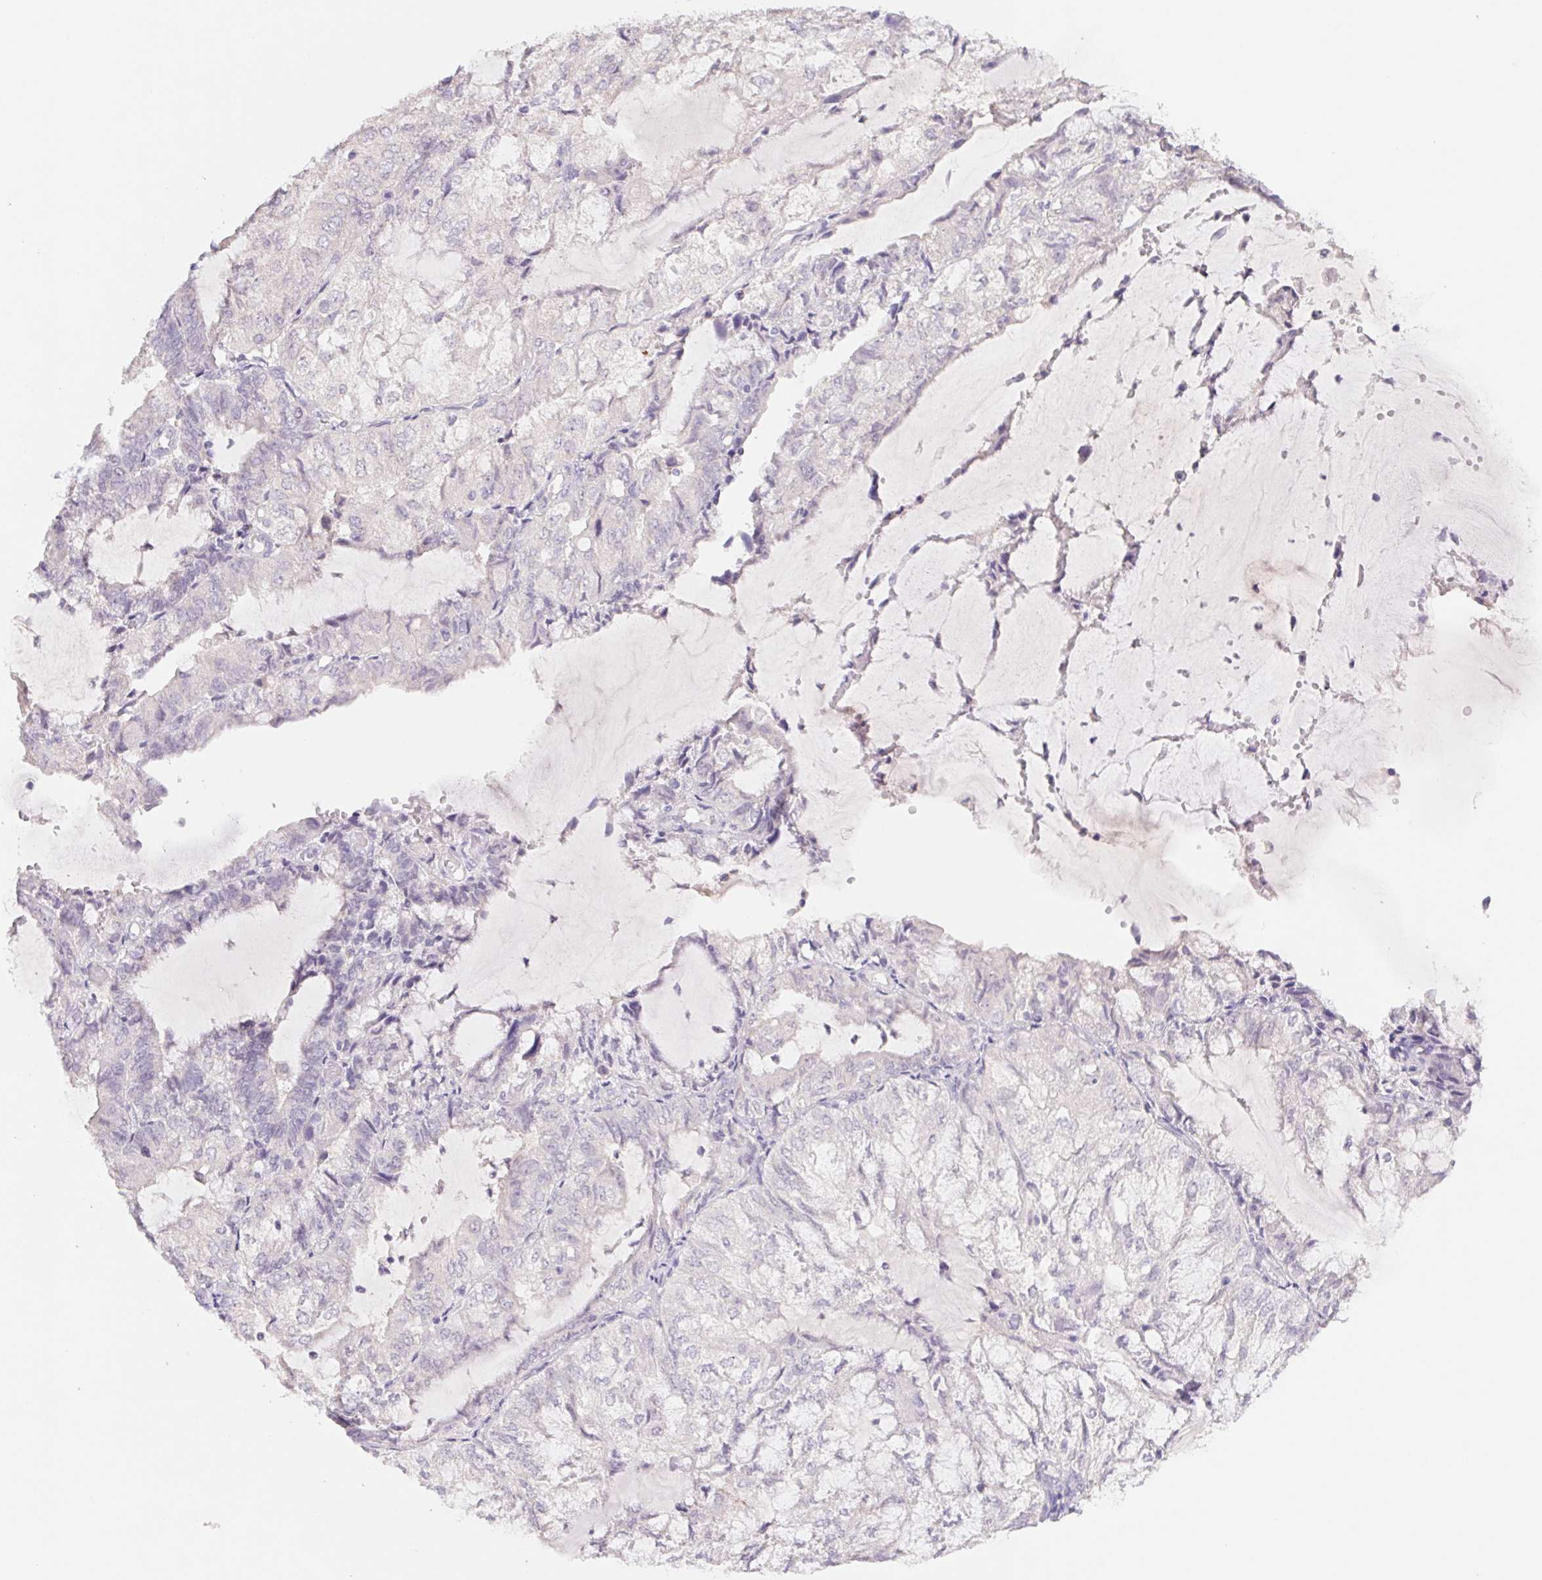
{"staining": {"intensity": "negative", "quantity": "none", "location": "none"}, "tissue": "endometrial cancer", "cell_type": "Tumor cells", "image_type": "cancer", "snomed": [{"axis": "morphology", "description": "Adenocarcinoma, NOS"}, {"axis": "topography", "description": "Endometrium"}], "caption": "A high-resolution photomicrograph shows immunohistochemistry (IHC) staining of adenocarcinoma (endometrial), which displays no significant positivity in tumor cells.", "gene": "PNMA8B", "patient": {"sex": "female", "age": 81}}